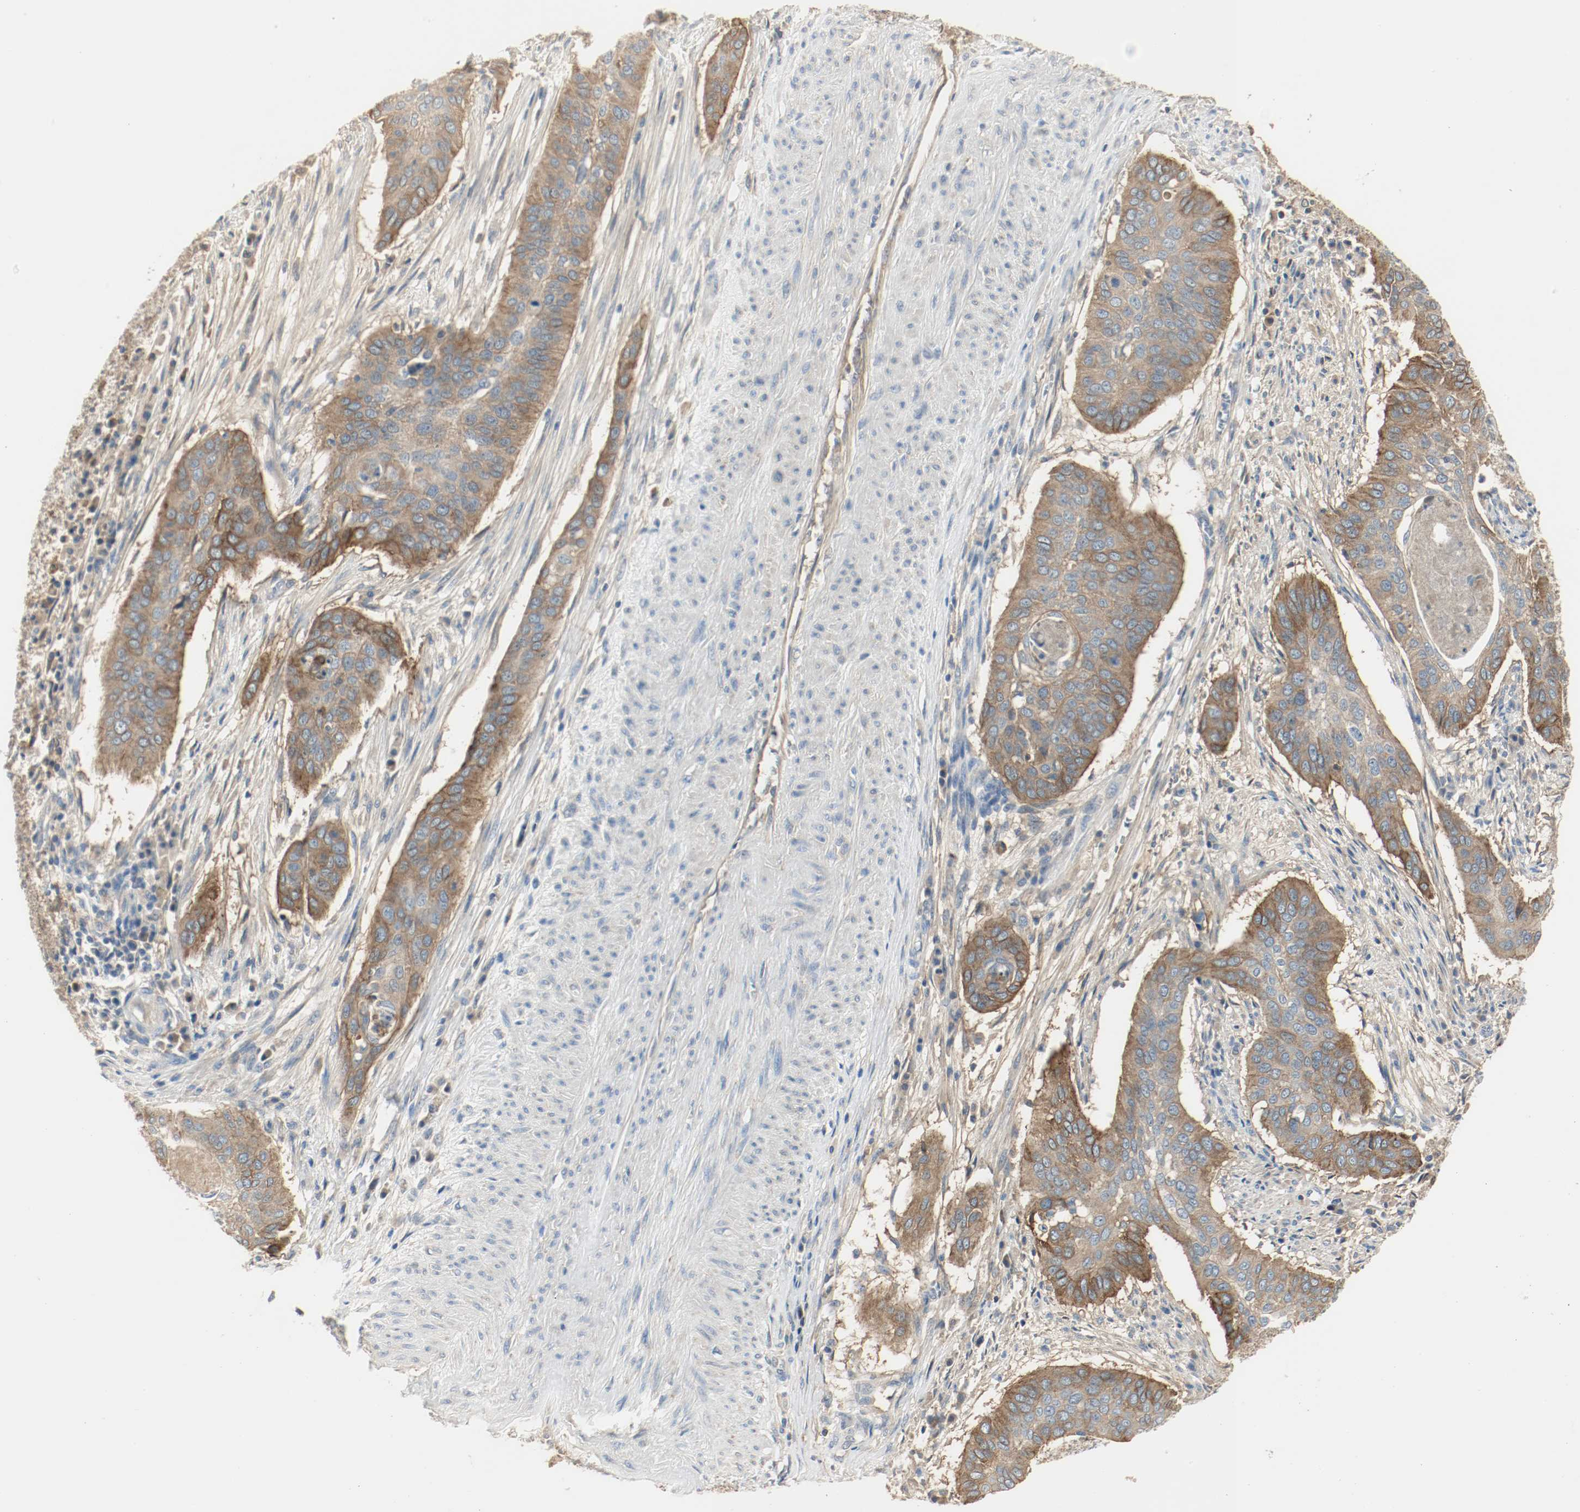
{"staining": {"intensity": "moderate", "quantity": ">75%", "location": "cytoplasmic/membranous"}, "tissue": "cervical cancer", "cell_type": "Tumor cells", "image_type": "cancer", "snomed": [{"axis": "morphology", "description": "Squamous cell carcinoma, NOS"}, {"axis": "topography", "description": "Cervix"}], "caption": "IHC image of cervical cancer stained for a protein (brown), which reveals medium levels of moderate cytoplasmic/membranous expression in about >75% of tumor cells.", "gene": "MELTF", "patient": {"sex": "female", "age": 39}}